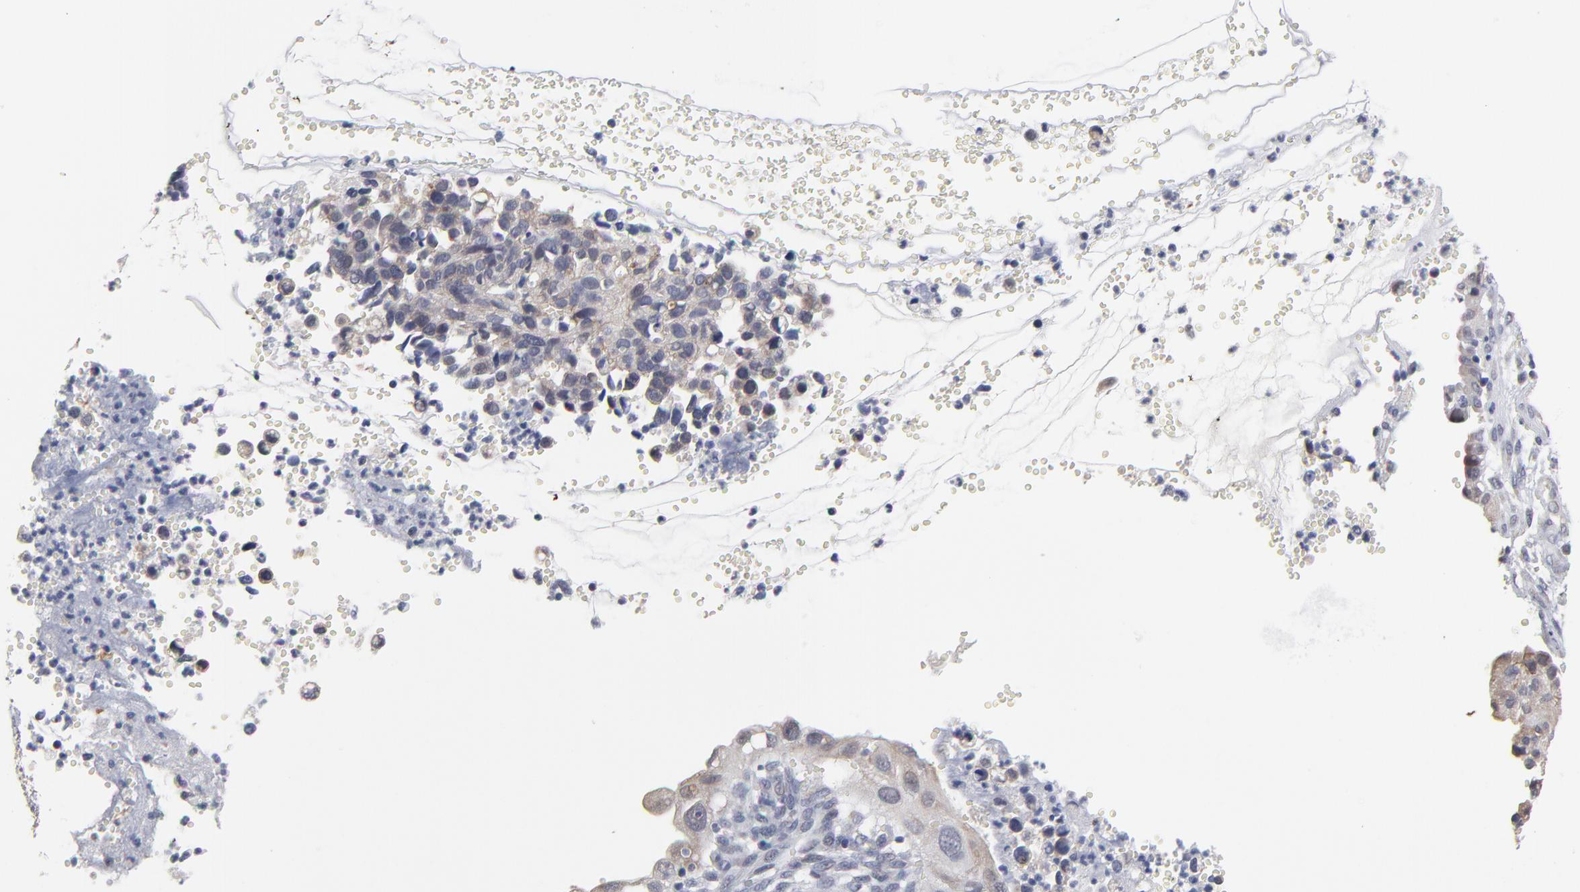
{"staining": {"intensity": "weak", "quantity": "25%-75%", "location": "cytoplasmic/membranous"}, "tissue": "cervical cancer", "cell_type": "Tumor cells", "image_type": "cancer", "snomed": [{"axis": "morphology", "description": "Normal tissue, NOS"}, {"axis": "morphology", "description": "Squamous cell carcinoma, NOS"}, {"axis": "topography", "description": "Cervix"}], "caption": "Immunohistochemical staining of human cervical cancer (squamous cell carcinoma) shows low levels of weak cytoplasmic/membranous positivity in about 25%-75% of tumor cells.", "gene": "MAGEA10", "patient": {"sex": "female", "age": 45}}